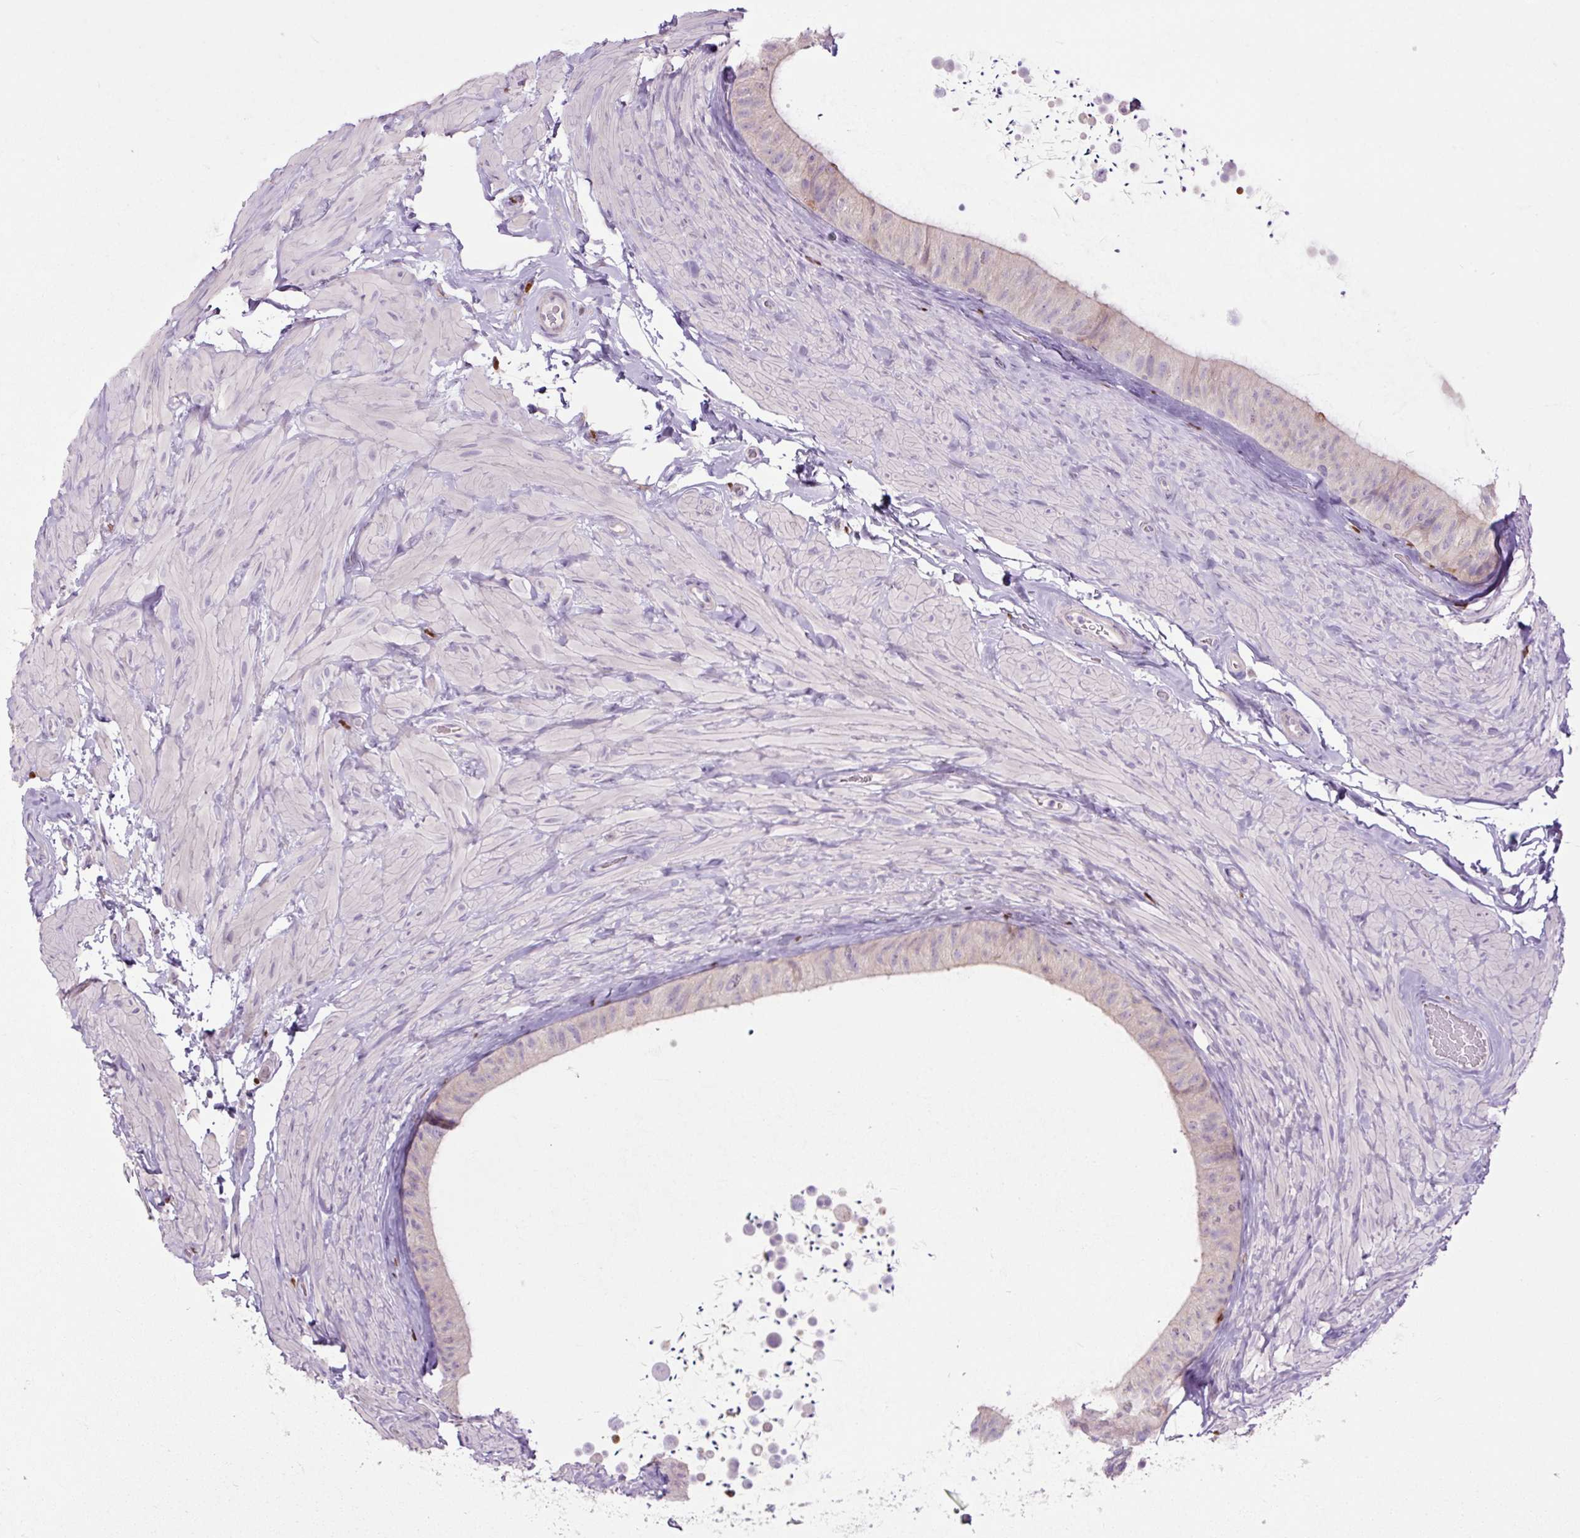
{"staining": {"intensity": "negative", "quantity": "none", "location": "none"}, "tissue": "epididymis", "cell_type": "Glandular cells", "image_type": "normal", "snomed": [{"axis": "morphology", "description": "Normal tissue, NOS"}, {"axis": "topography", "description": "Epididymis, spermatic cord, NOS"}, {"axis": "topography", "description": "Epididymis"}], "caption": "Immunohistochemistry (IHC) micrograph of benign epididymis stained for a protein (brown), which demonstrates no expression in glandular cells.", "gene": "SPI1", "patient": {"sex": "male", "age": 31}}